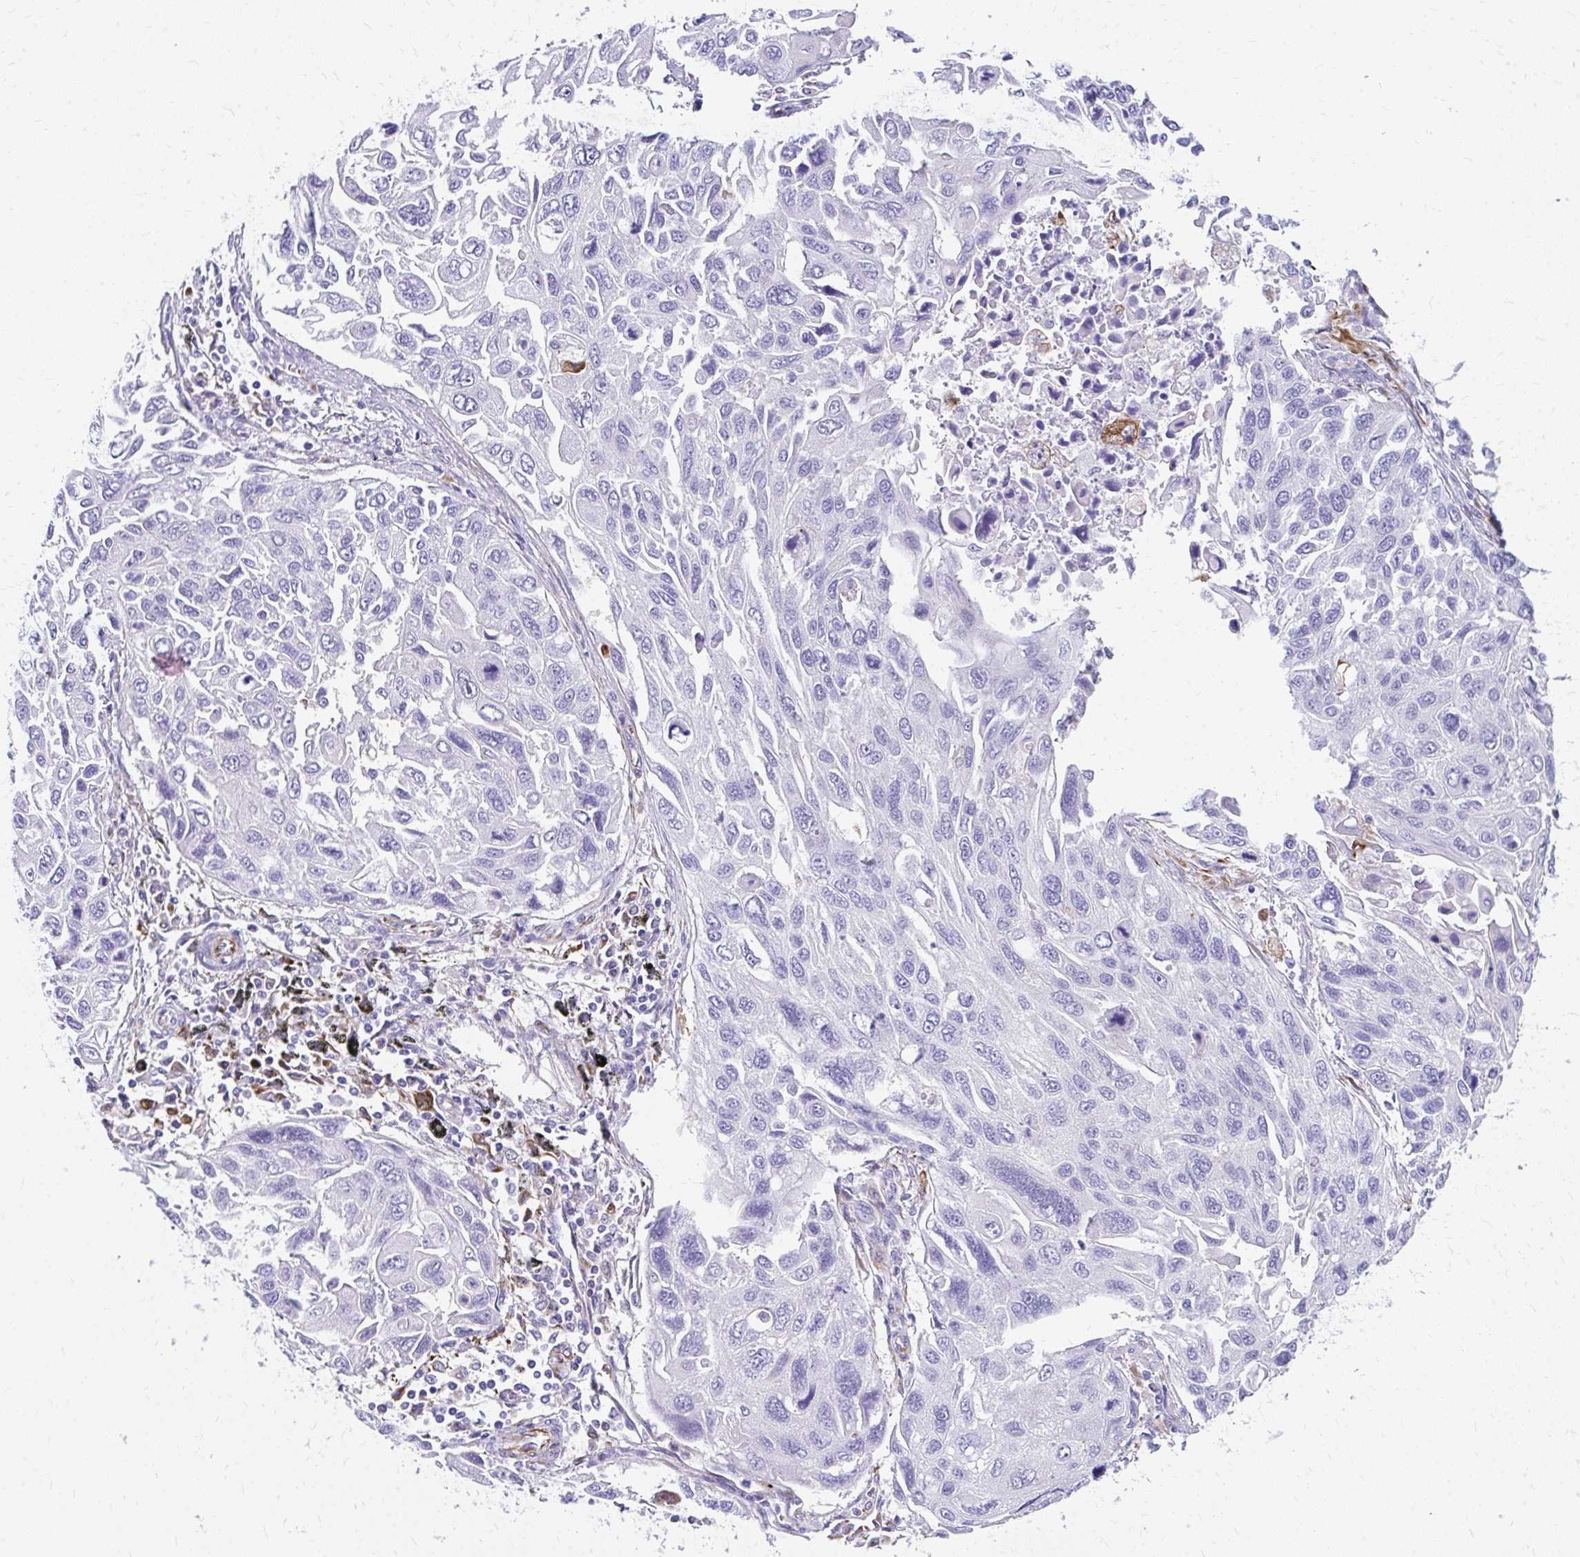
{"staining": {"intensity": "negative", "quantity": "none", "location": "none"}, "tissue": "lung cancer", "cell_type": "Tumor cells", "image_type": "cancer", "snomed": [{"axis": "morphology", "description": "Squamous cell carcinoma, NOS"}, {"axis": "topography", "description": "Lung"}], "caption": "High power microscopy micrograph of an immunohistochemistry (IHC) image of lung cancer, revealing no significant expression in tumor cells.", "gene": "ZNF699", "patient": {"sex": "male", "age": 62}}